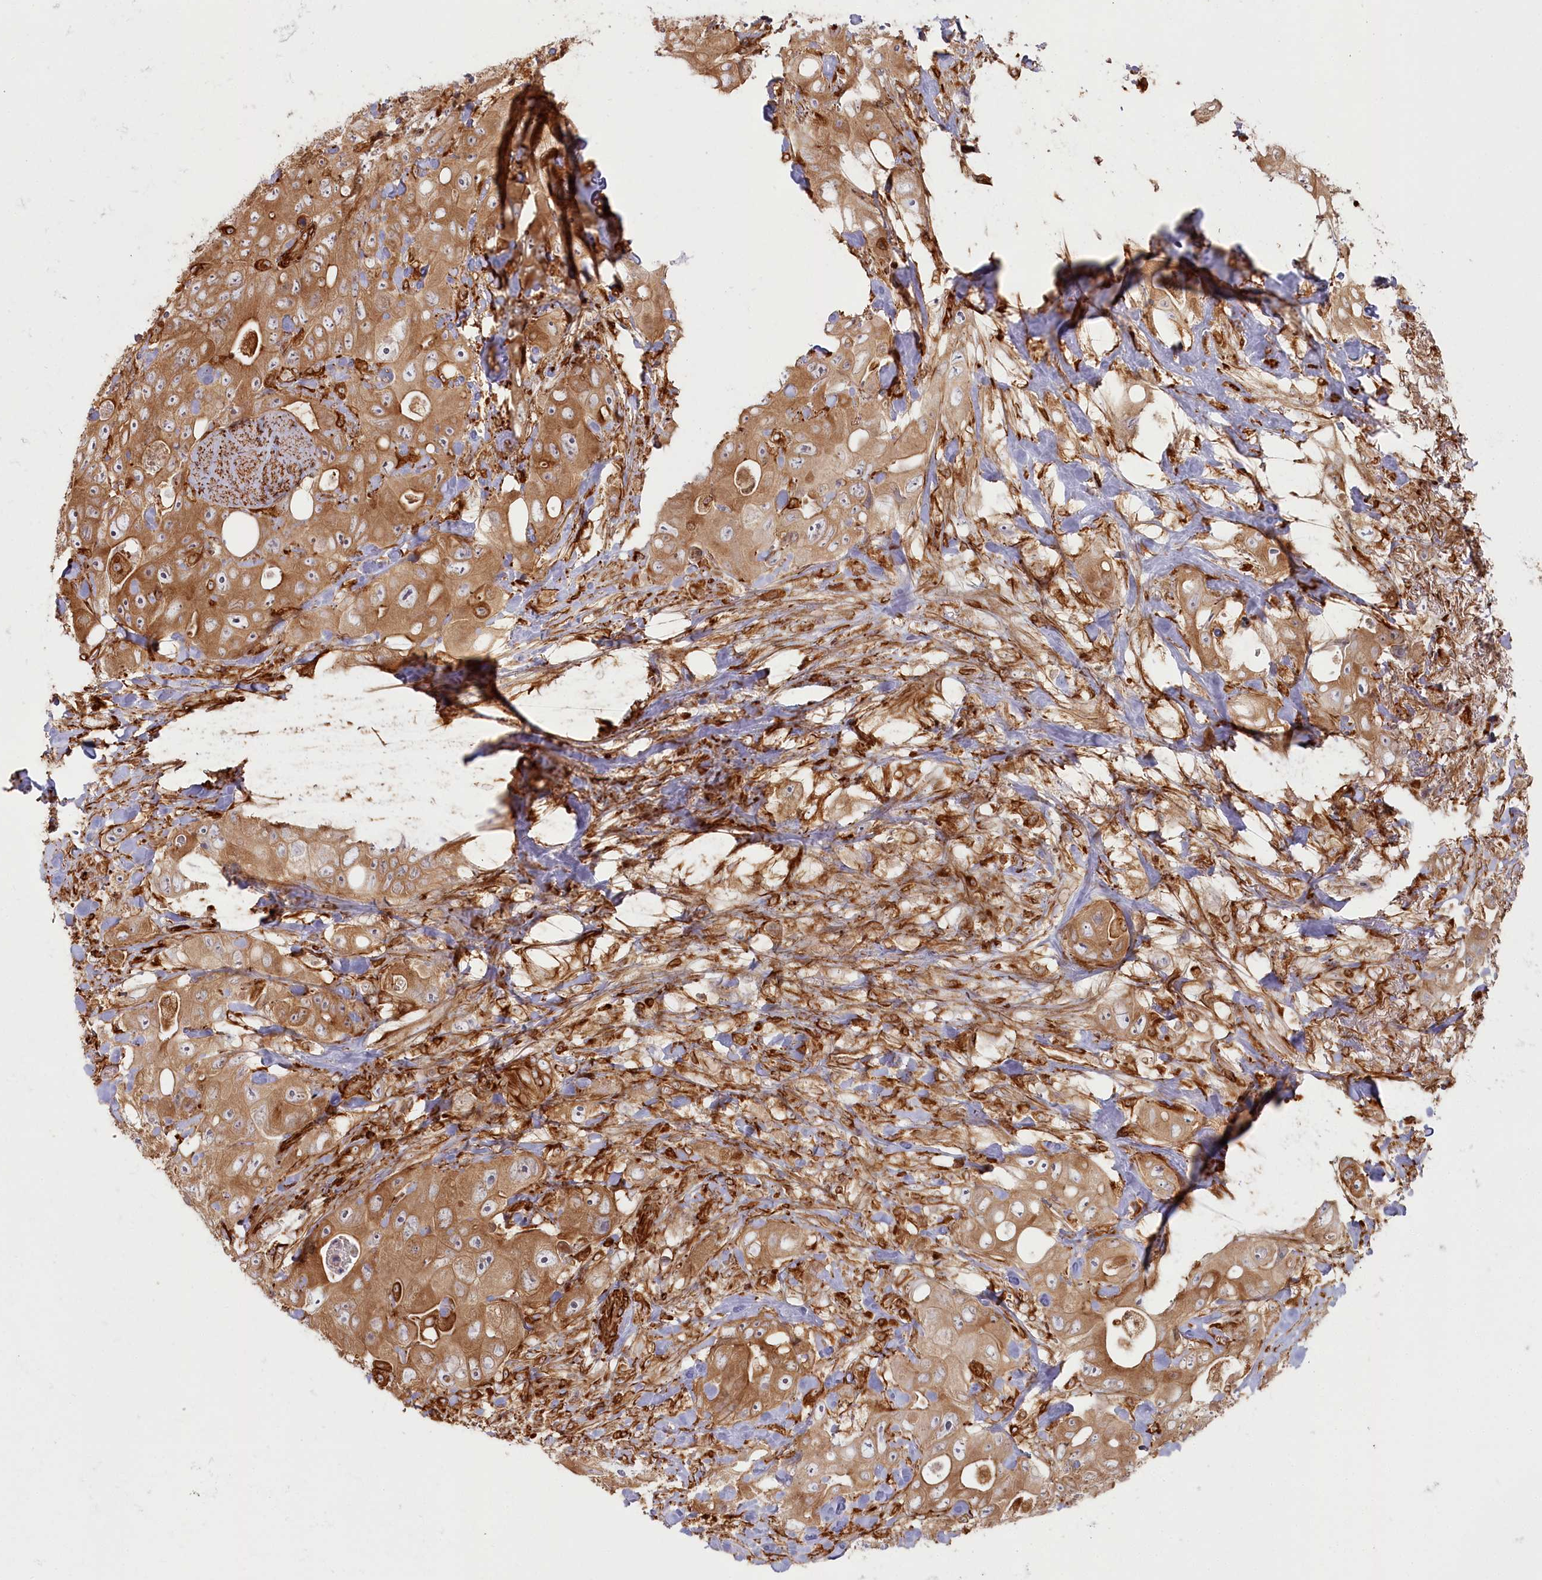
{"staining": {"intensity": "moderate", "quantity": ">75%", "location": "cytoplasmic/membranous"}, "tissue": "colorectal cancer", "cell_type": "Tumor cells", "image_type": "cancer", "snomed": [{"axis": "morphology", "description": "Adenocarcinoma, NOS"}, {"axis": "topography", "description": "Colon"}], "caption": "Brown immunohistochemical staining in human colorectal adenocarcinoma reveals moderate cytoplasmic/membranous staining in about >75% of tumor cells. (Stains: DAB (3,3'-diaminobenzidine) in brown, nuclei in blue, Microscopy: brightfield microscopy at high magnification).", "gene": "TTC1", "patient": {"sex": "female", "age": 46}}